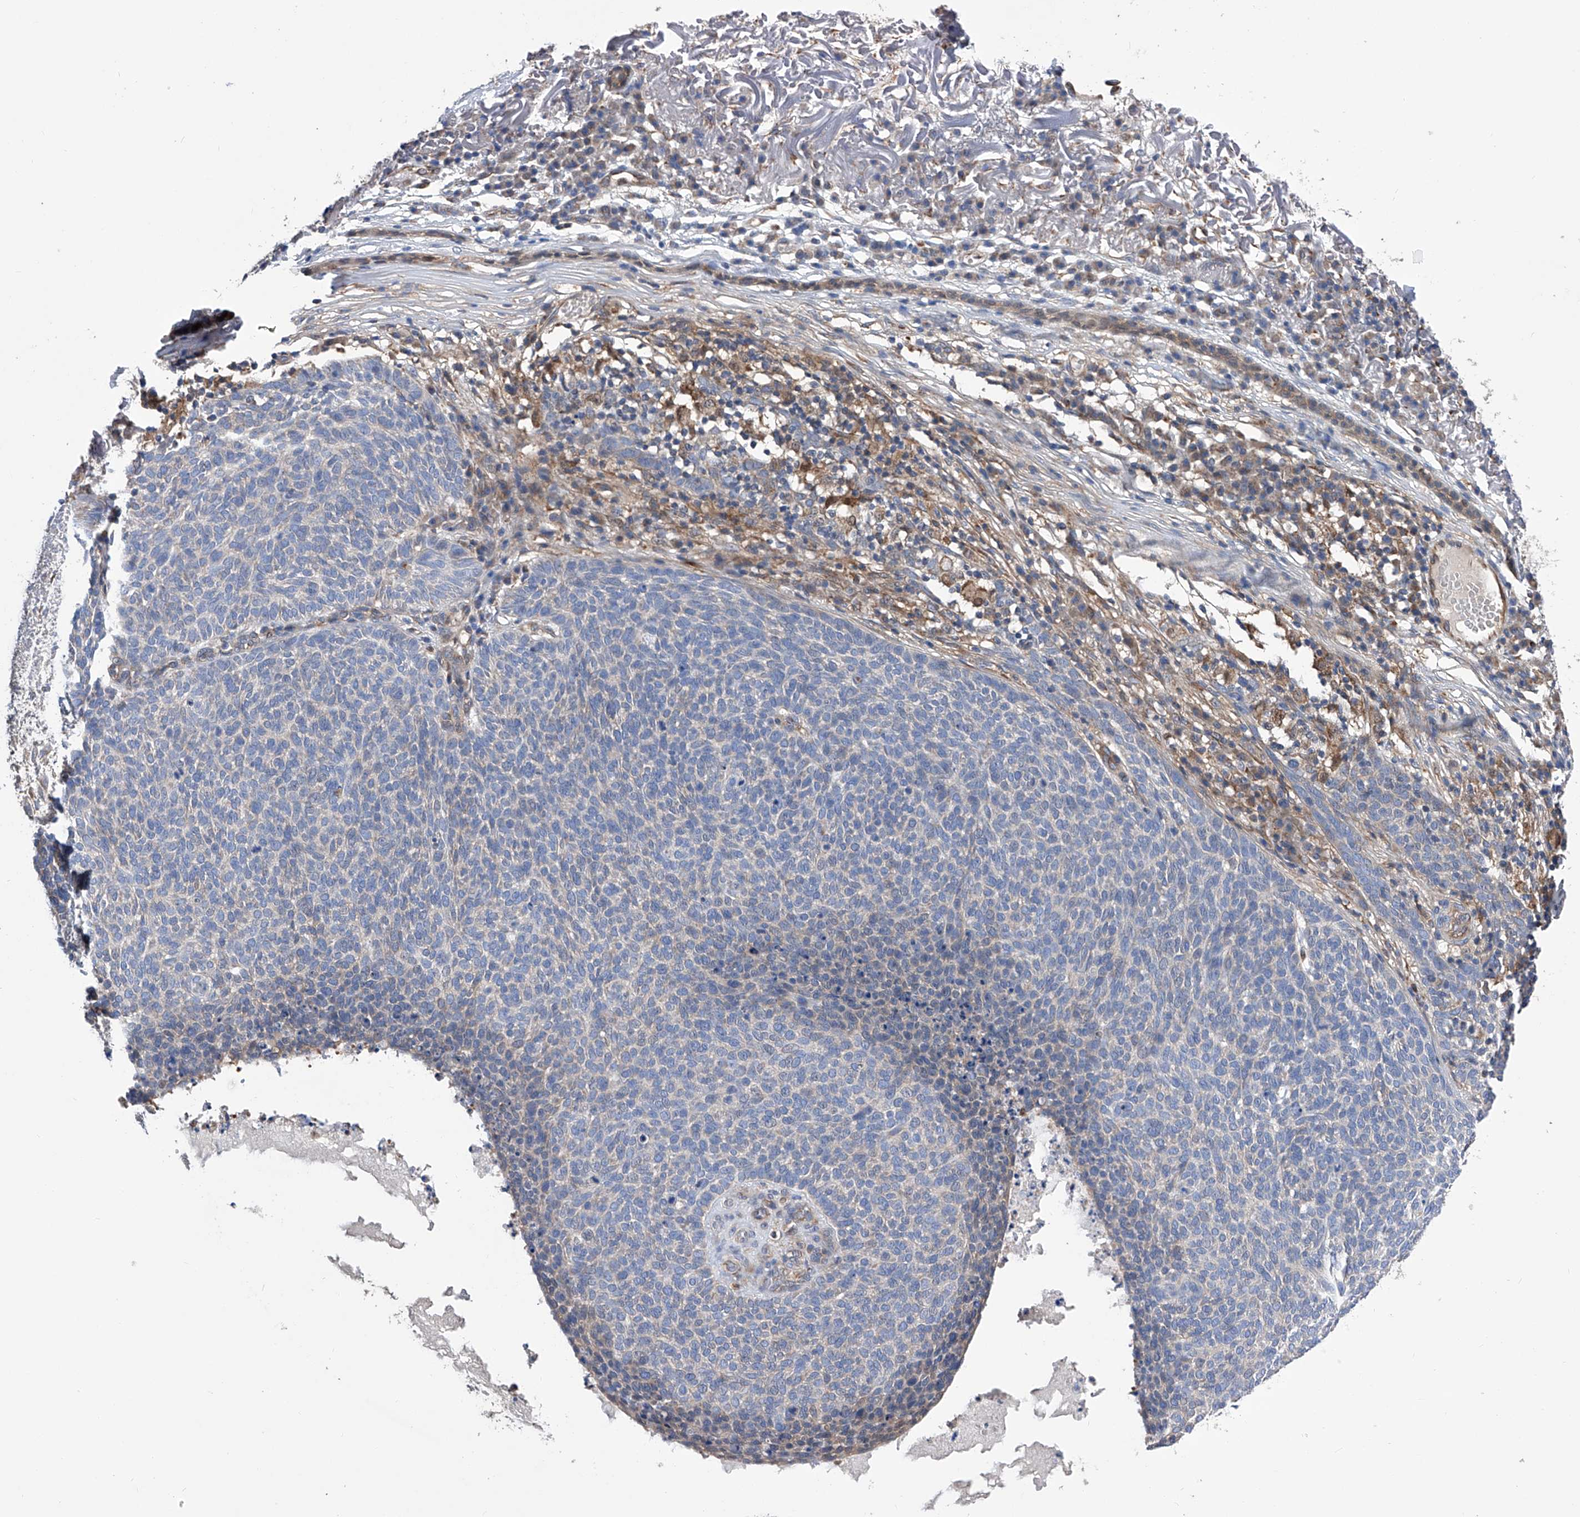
{"staining": {"intensity": "weak", "quantity": "<25%", "location": "cytoplasmic/membranous"}, "tissue": "skin cancer", "cell_type": "Tumor cells", "image_type": "cancer", "snomed": [{"axis": "morphology", "description": "Squamous cell carcinoma, NOS"}, {"axis": "topography", "description": "Skin"}], "caption": "Immunohistochemistry of human skin squamous cell carcinoma displays no staining in tumor cells.", "gene": "SPATA20", "patient": {"sex": "female", "age": 90}}